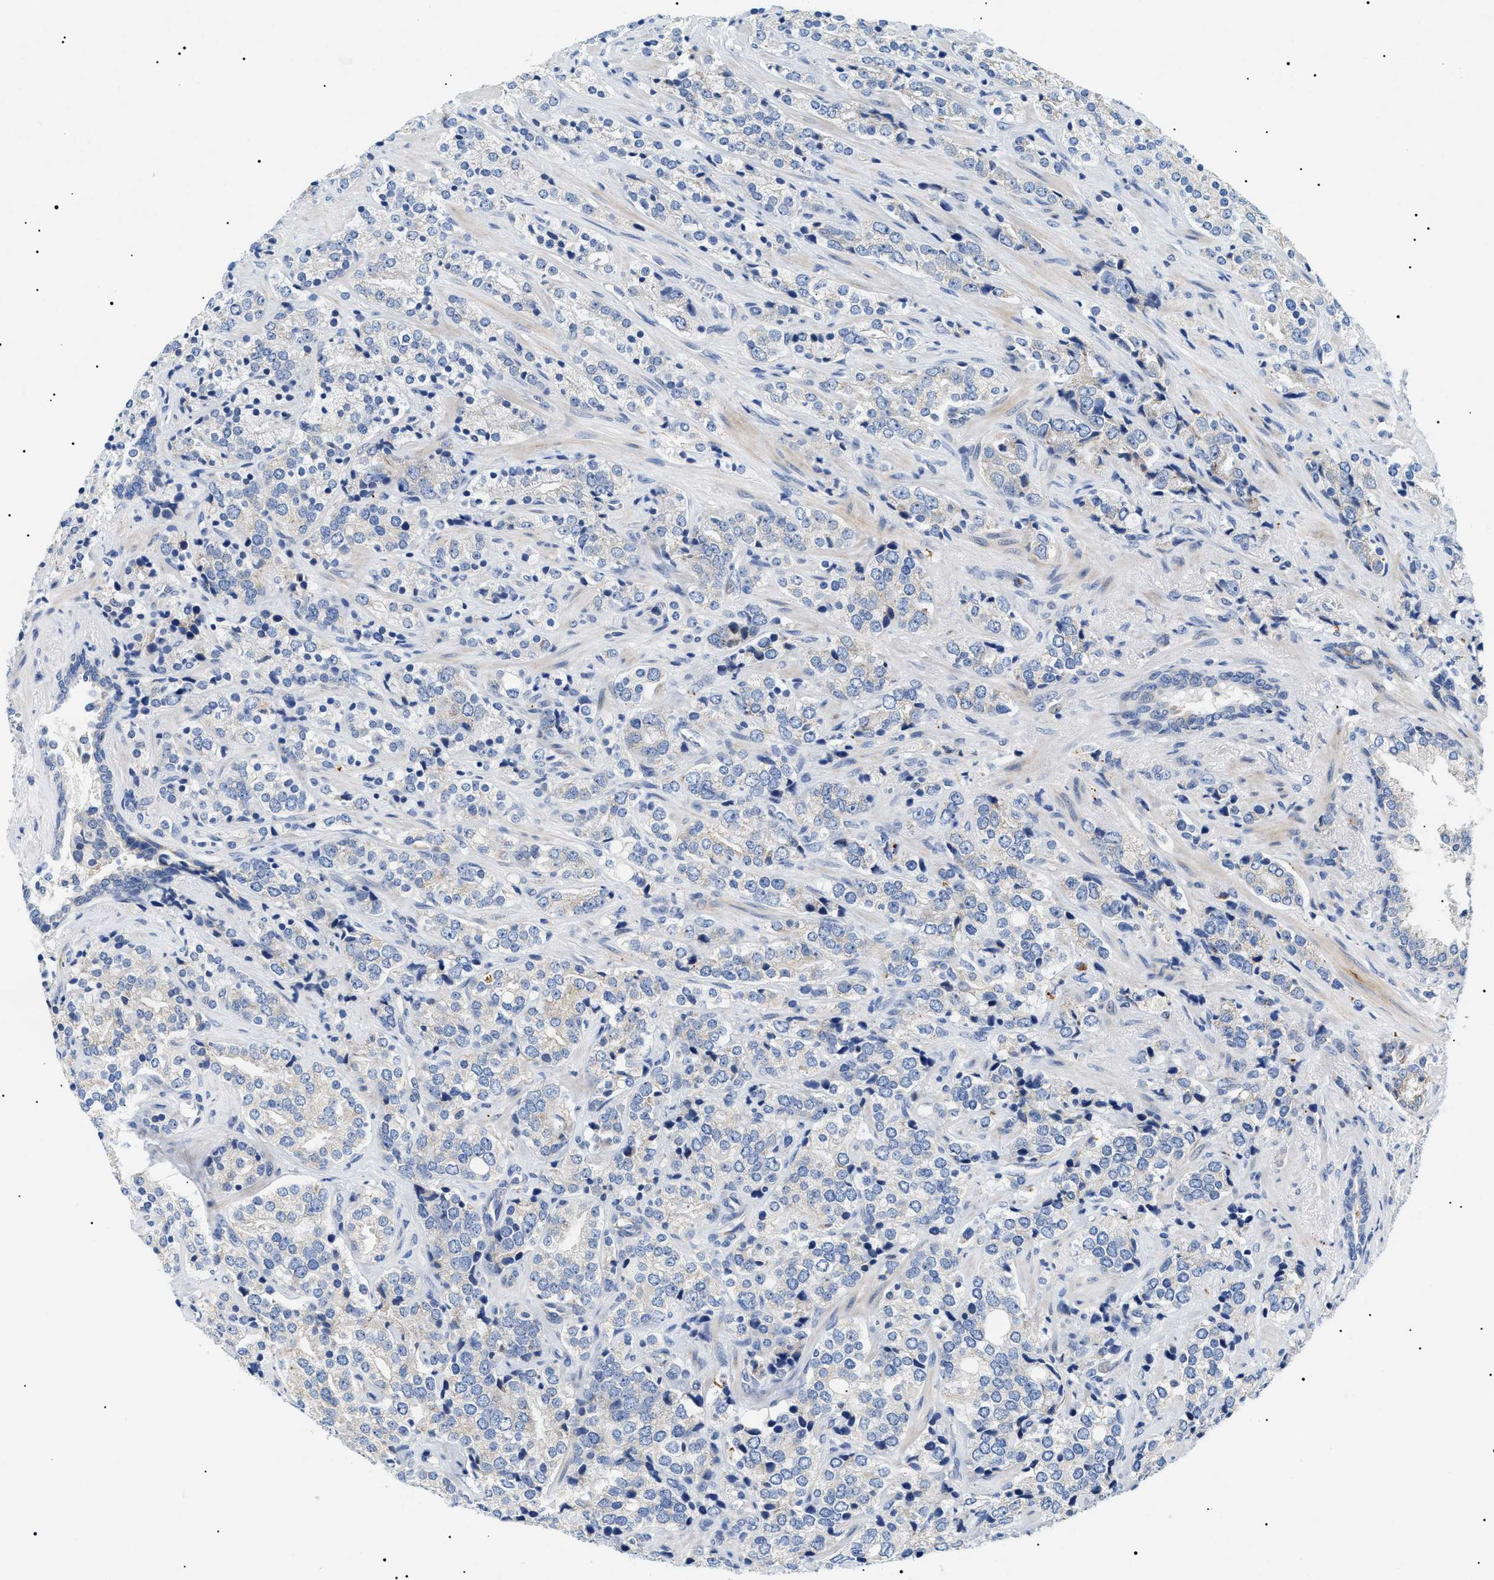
{"staining": {"intensity": "negative", "quantity": "none", "location": "none"}, "tissue": "prostate cancer", "cell_type": "Tumor cells", "image_type": "cancer", "snomed": [{"axis": "morphology", "description": "Adenocarcinoma, High grade"}, {"axis": "topography", "description": "Prostate"}], "caption": "Tumor cells are negative for brown protein staining in high-grade adenocarcinoma (prostate). (Immunohistochemistry (ihc), brightfield microscopy, high magnification).", "gene": "TMEM222", "patient": {"sex": "male", "age": 71}}